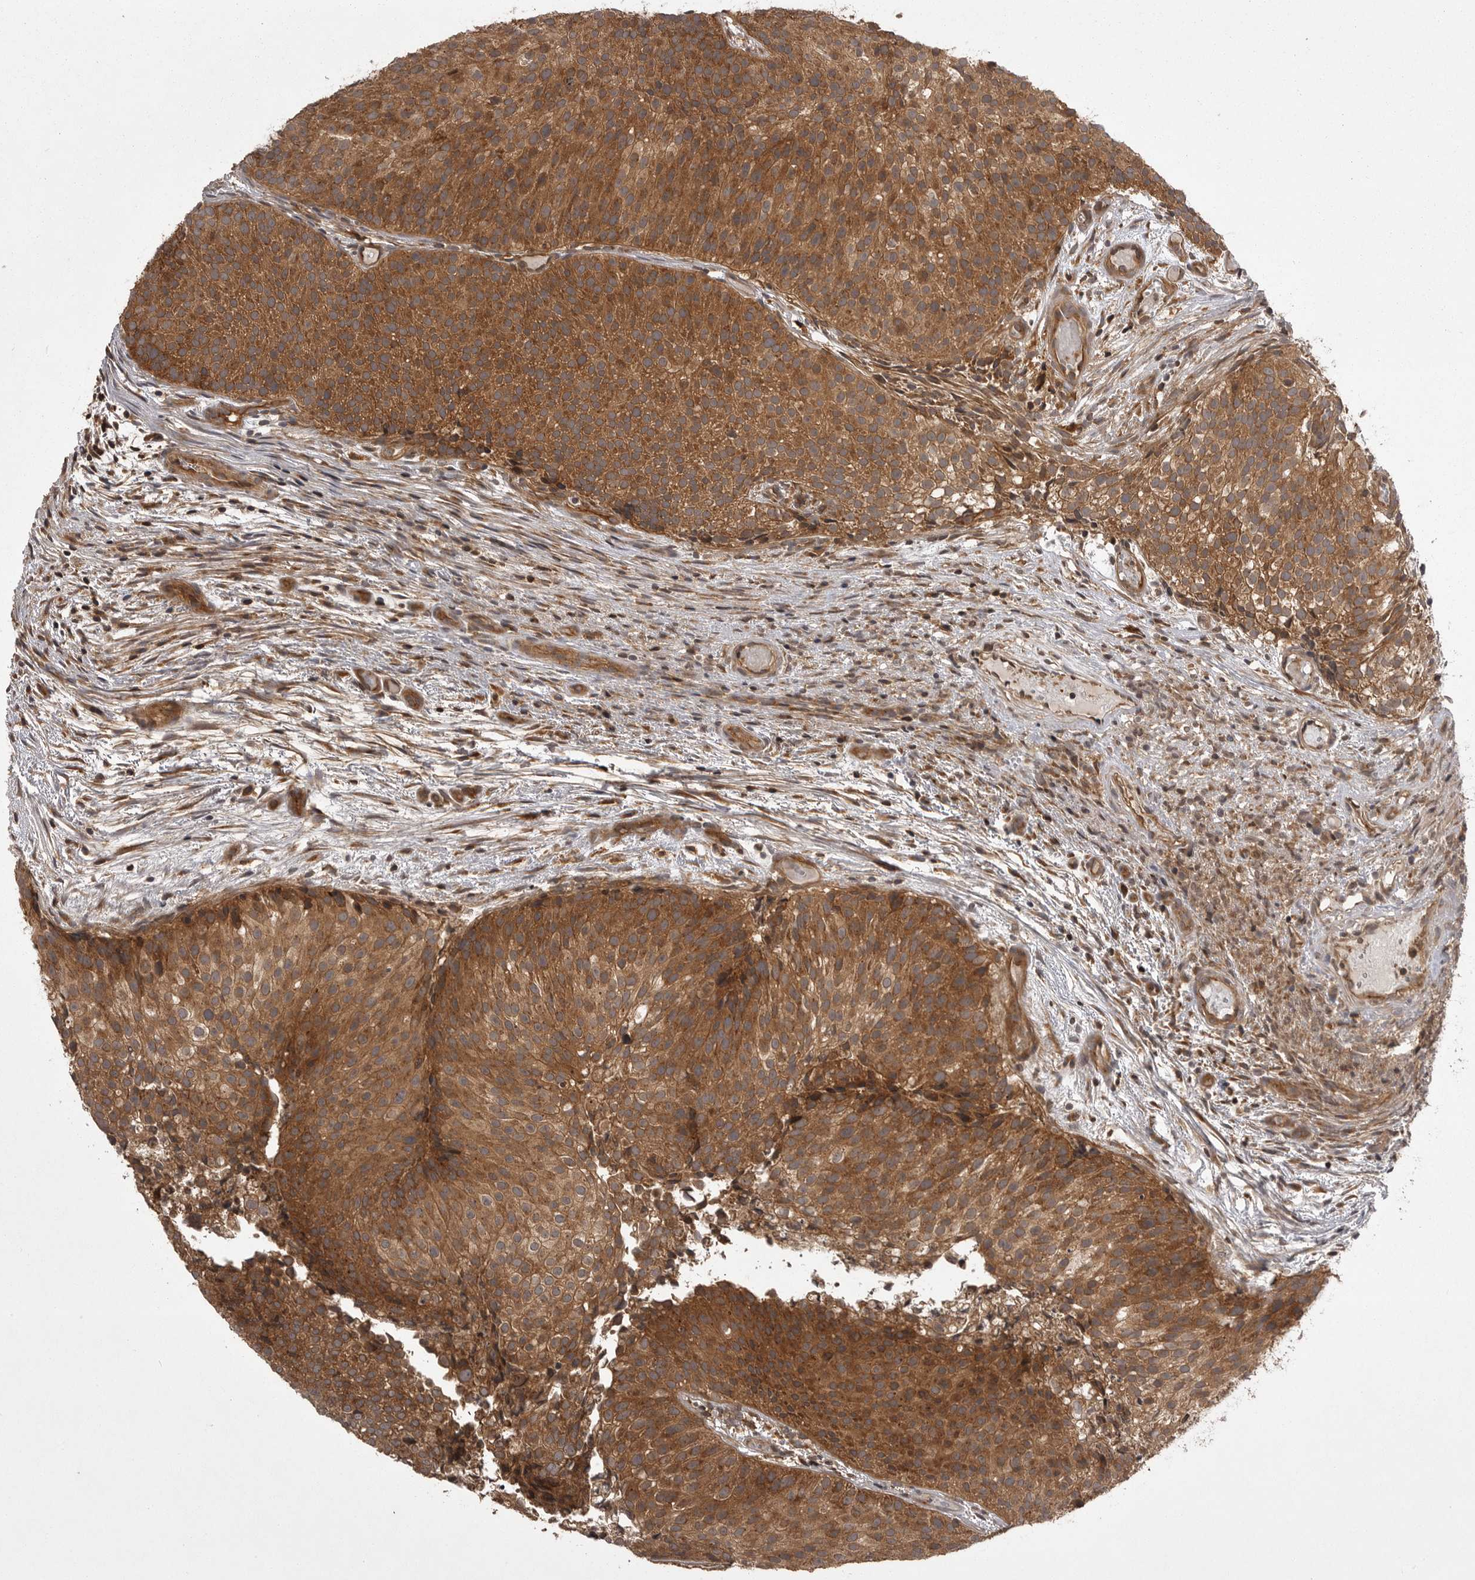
{"staining": {"intensity": "moderate", "quantity": ">75%", "location": "cytoplasmic/membranous"}, "tissue": "urothelial cancer", "cell_type": "Tumor cells", "image_type": "cancer", "snomed": [{"axis": "morphology", "description": "Urothelial carcinoma, Low grade"}, {"axis": "topography", "description": "Urinary bladder"}], "caption": "Human low-grade urothelial carcinoma stained with a protein marker shows moderate staining in tumor cells.", "gene": "STK24", "patient": {"sex": "male", "age": 86}}